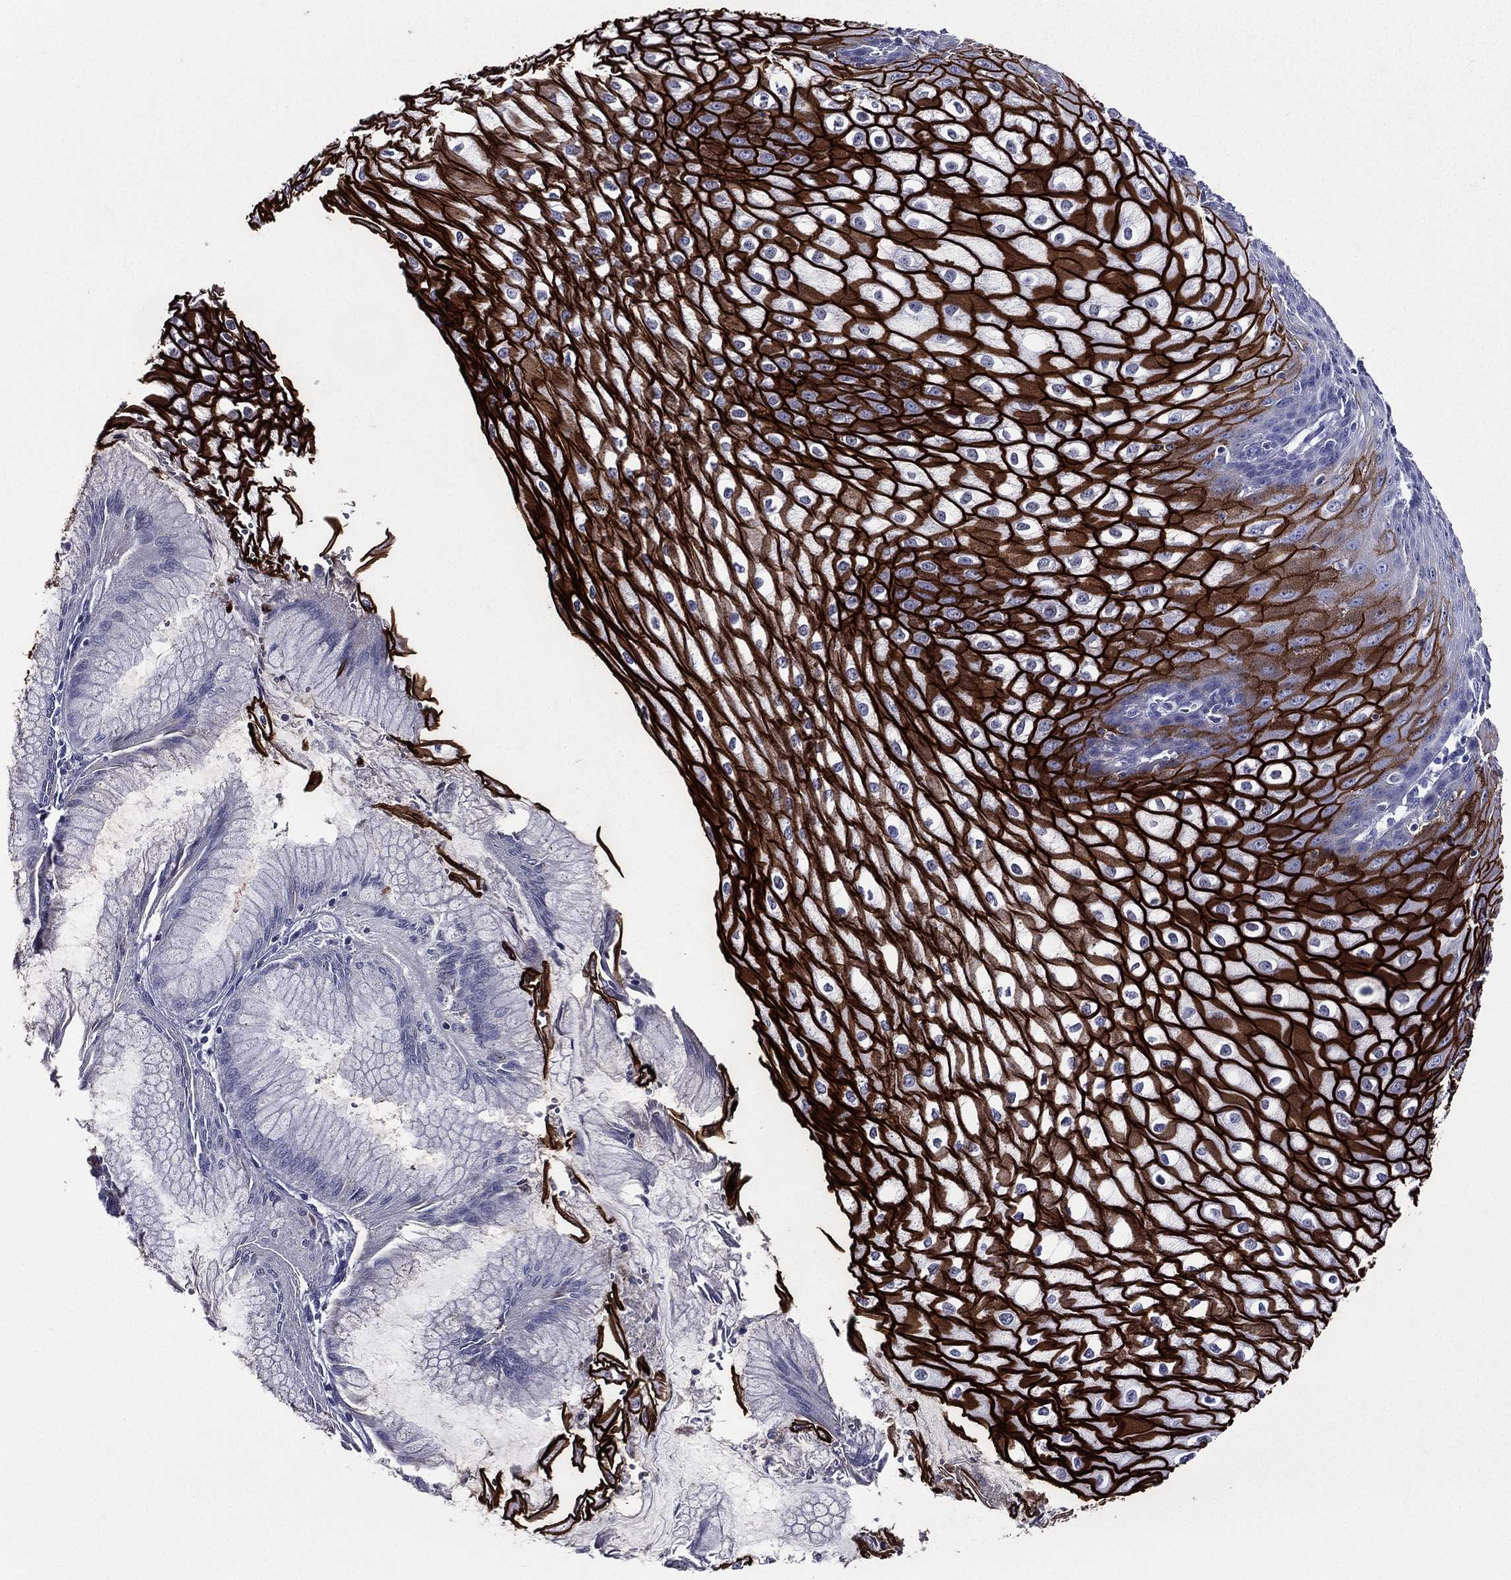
{"staining": {"intensity": "strong", "quantity": ">75%", "location": "cytoplasmic/membranous"}, "tissue": "esophagus", "cell_type": "Squamous epithelial cells", "image_type": "normal", "snomed": [{"axis": "morphology", "description": "Normal tissue, NOS"}, {"axis": "topography", "description": "Esophagus"}], "caption": "High-power microscopy captured an immunohistochemistry (IHC) photomicrograph of normal esophagus, revealing strong cytoplasmic/membranous positivity in about >75% of squamous epithelial cells.", "gene": "TGM1", "patient": {"sex": "male", "age": 58}}